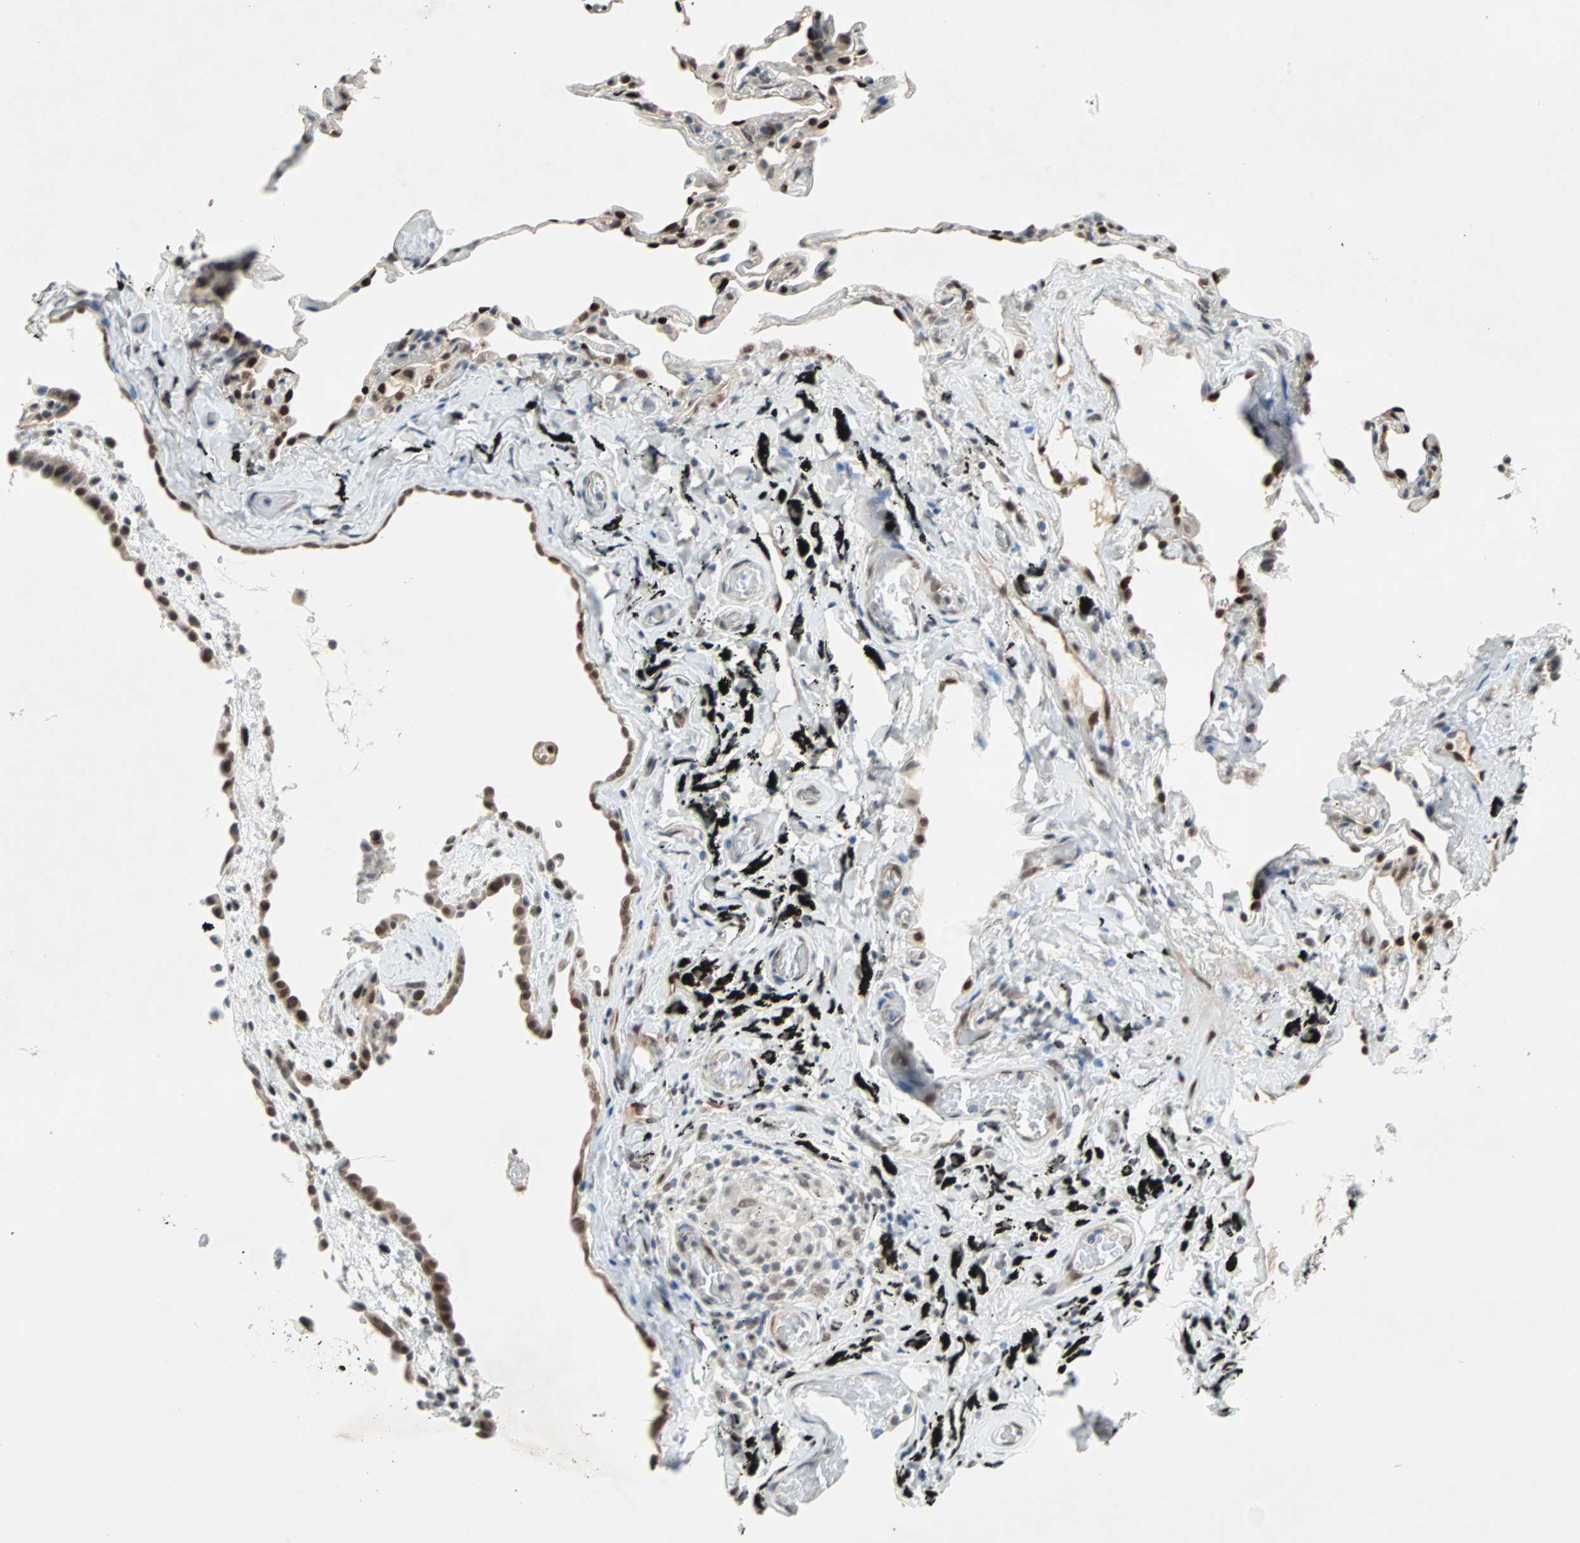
{"staining": {"intensity": "moderate", "quantity": "25%-75%", "location": "nuclear"}, "tissue": "lung", "cell_type": "Alveolar cells", "image_type": "normal", "snomed": [{"axis": "morphology", "description": "Normal tissue, NOS"}, {"axis": "topography", "description": "Lung"}], "caption": "Alveolar cells exhibit medium levels of moderate nuclear expression in about 25%-75% of cells in unremarkable lung.", "gene": "WWTR1", "patient": {"sex": "male", "age": 59}}